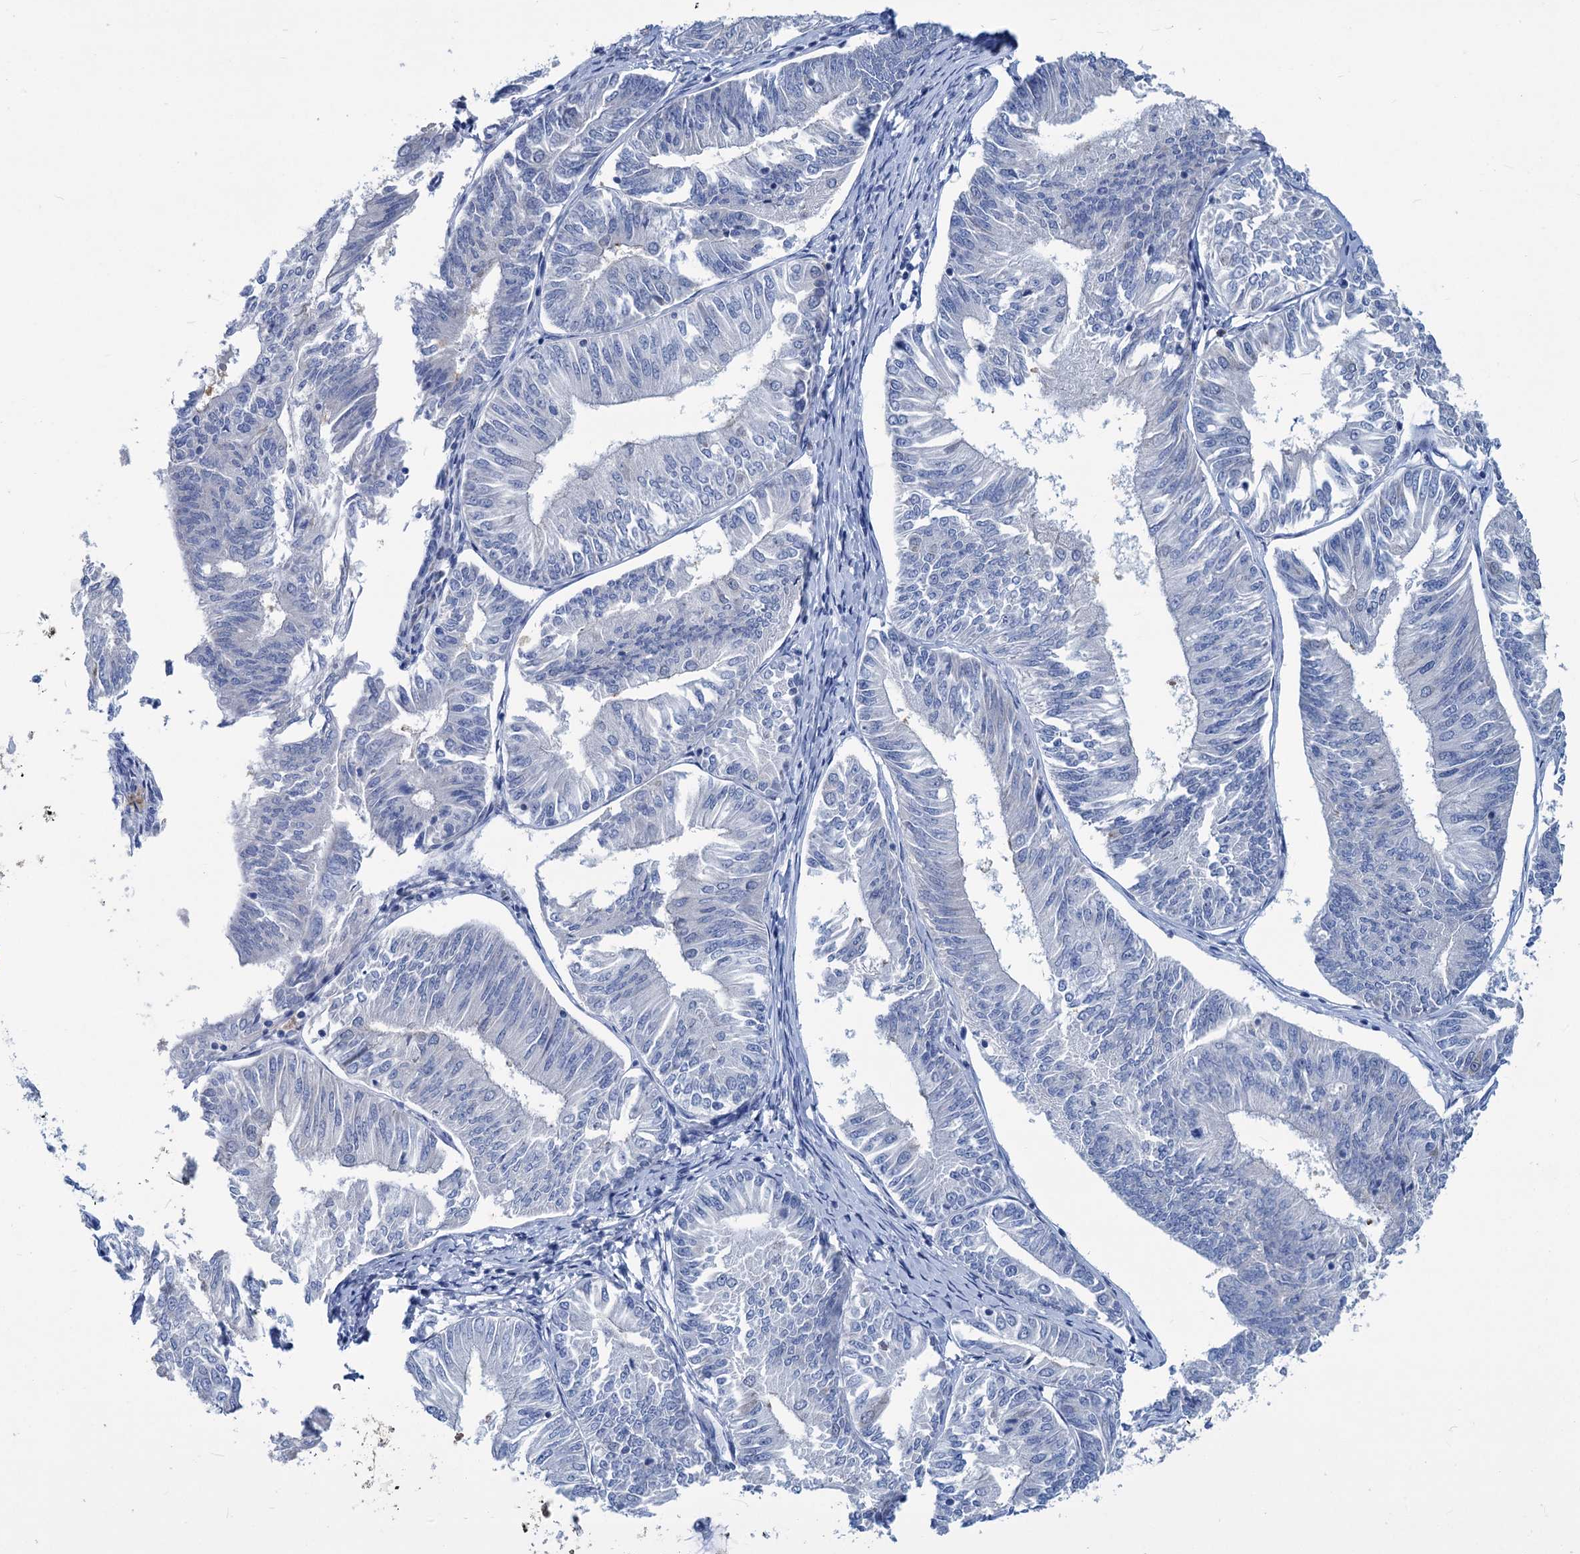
{"staining": {"intensity": "negative", "quantity": "none", "location": "none"}, "tissue": "endometrial cancer", "cell_type": "Tumor cells", "image_type": "cancer", "snomed": [{"axis": "morphology", "description": "Adenocarcinoma, NOS"}, {"axis": "topography", "description": "Endometrium"}], "caption": "The micrograph reveals no significant positivity in tumor cells of adenocarcinoma (endometrial). The staining is performed using DAB brown chromogen with nuclei counter-stained in using hematoxylin.", "gene": "NEU3", "patient": {"sex": "female", "age": 58}}